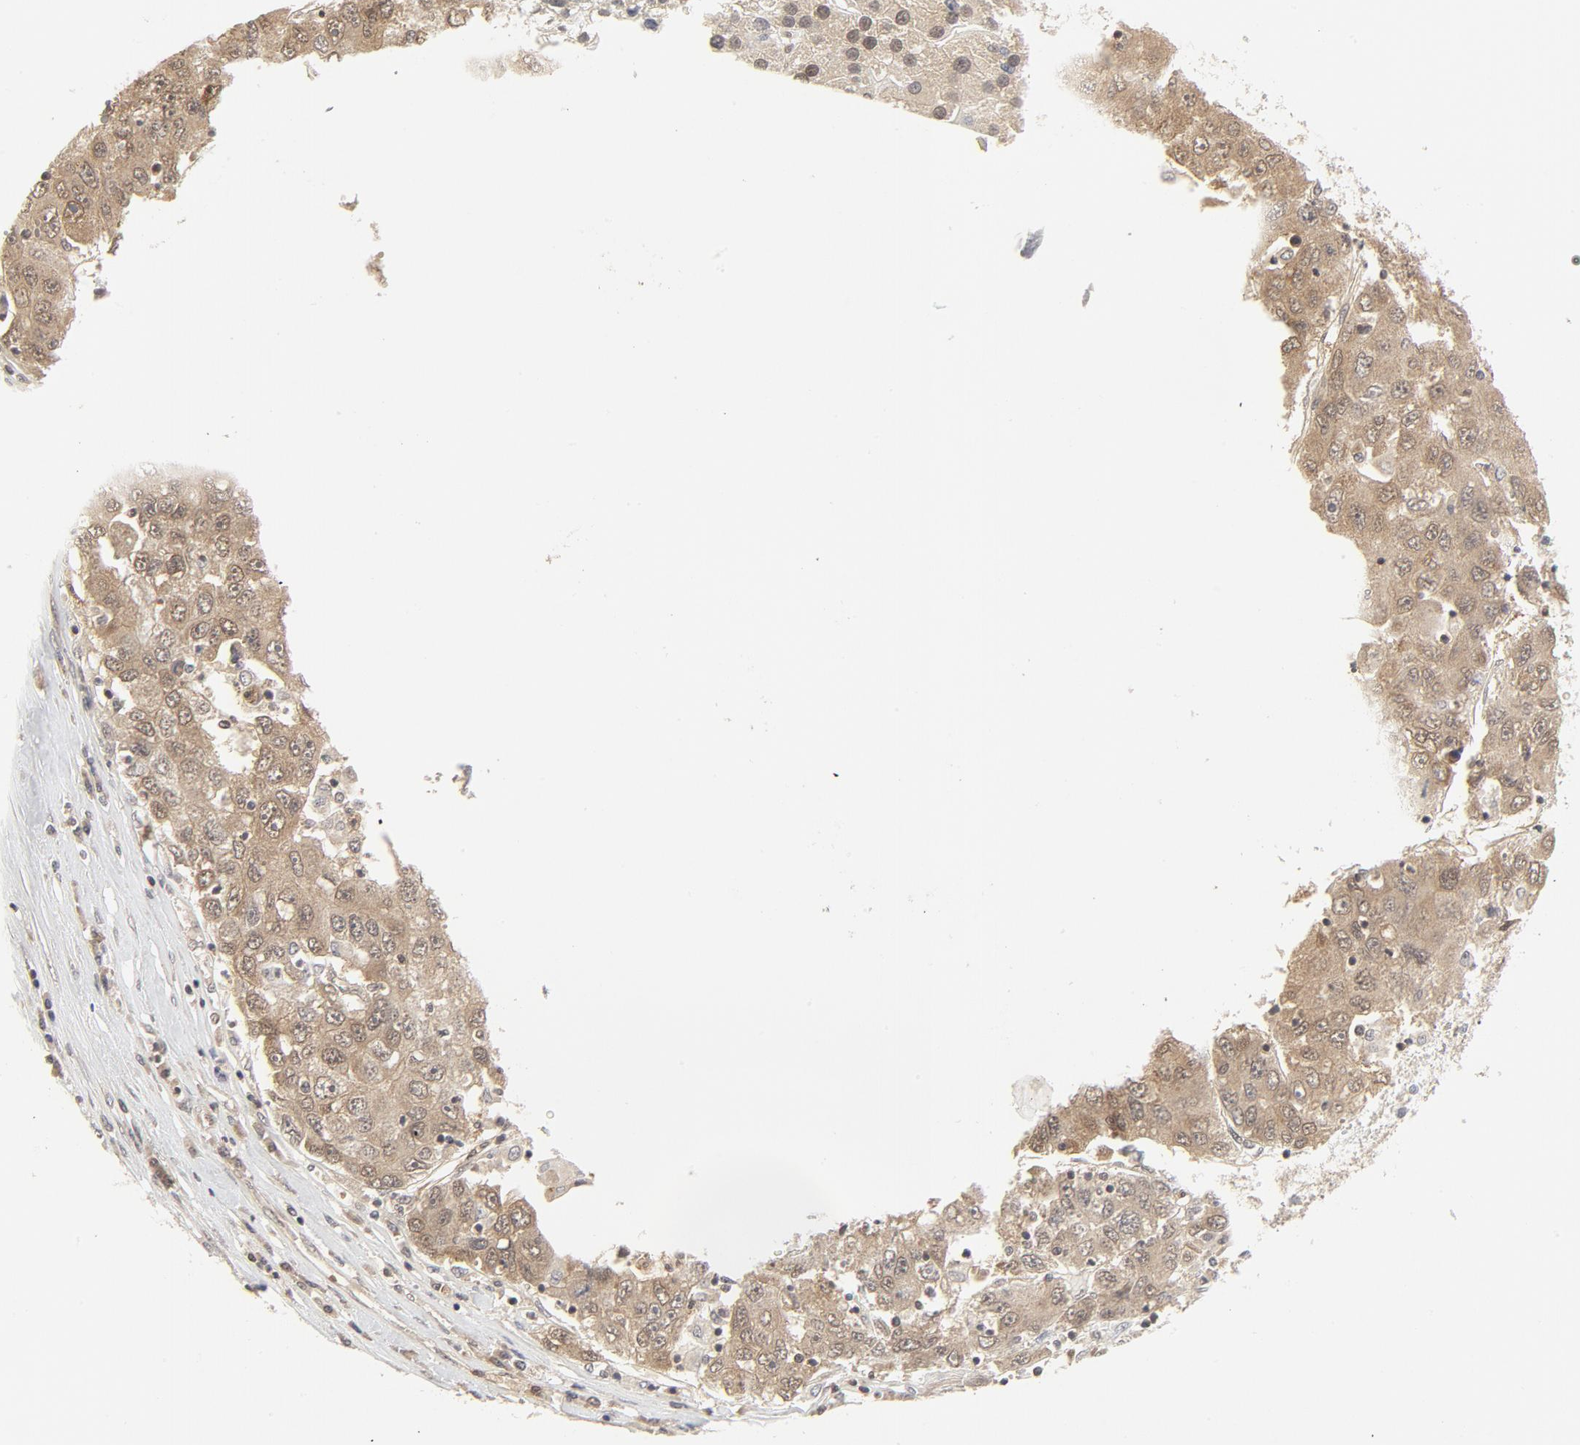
{"staining": {"intensity": "weak", "quantity": ">75%", "location": "cytoplasmic/membranous,nuclear"}, "tissue": "liver cancer", "cell_type": "Tumor cells", "image_type": "cancer", "snomed": [{"axis": "morphology", "description": "Carcinoma, Hepatocellular, NOS"}, {"axis": "topography", "description": "Liver"}], "caption": "Liver cancer (hepatocellular carcinoma) stained for a protein (brown) demonstrates weak cytoplasmic/membranous and nuclear positive staining in about >75% of tumor cells.", "gene": "NEDD8", "patient": {"sex": "male", "age": 49}}